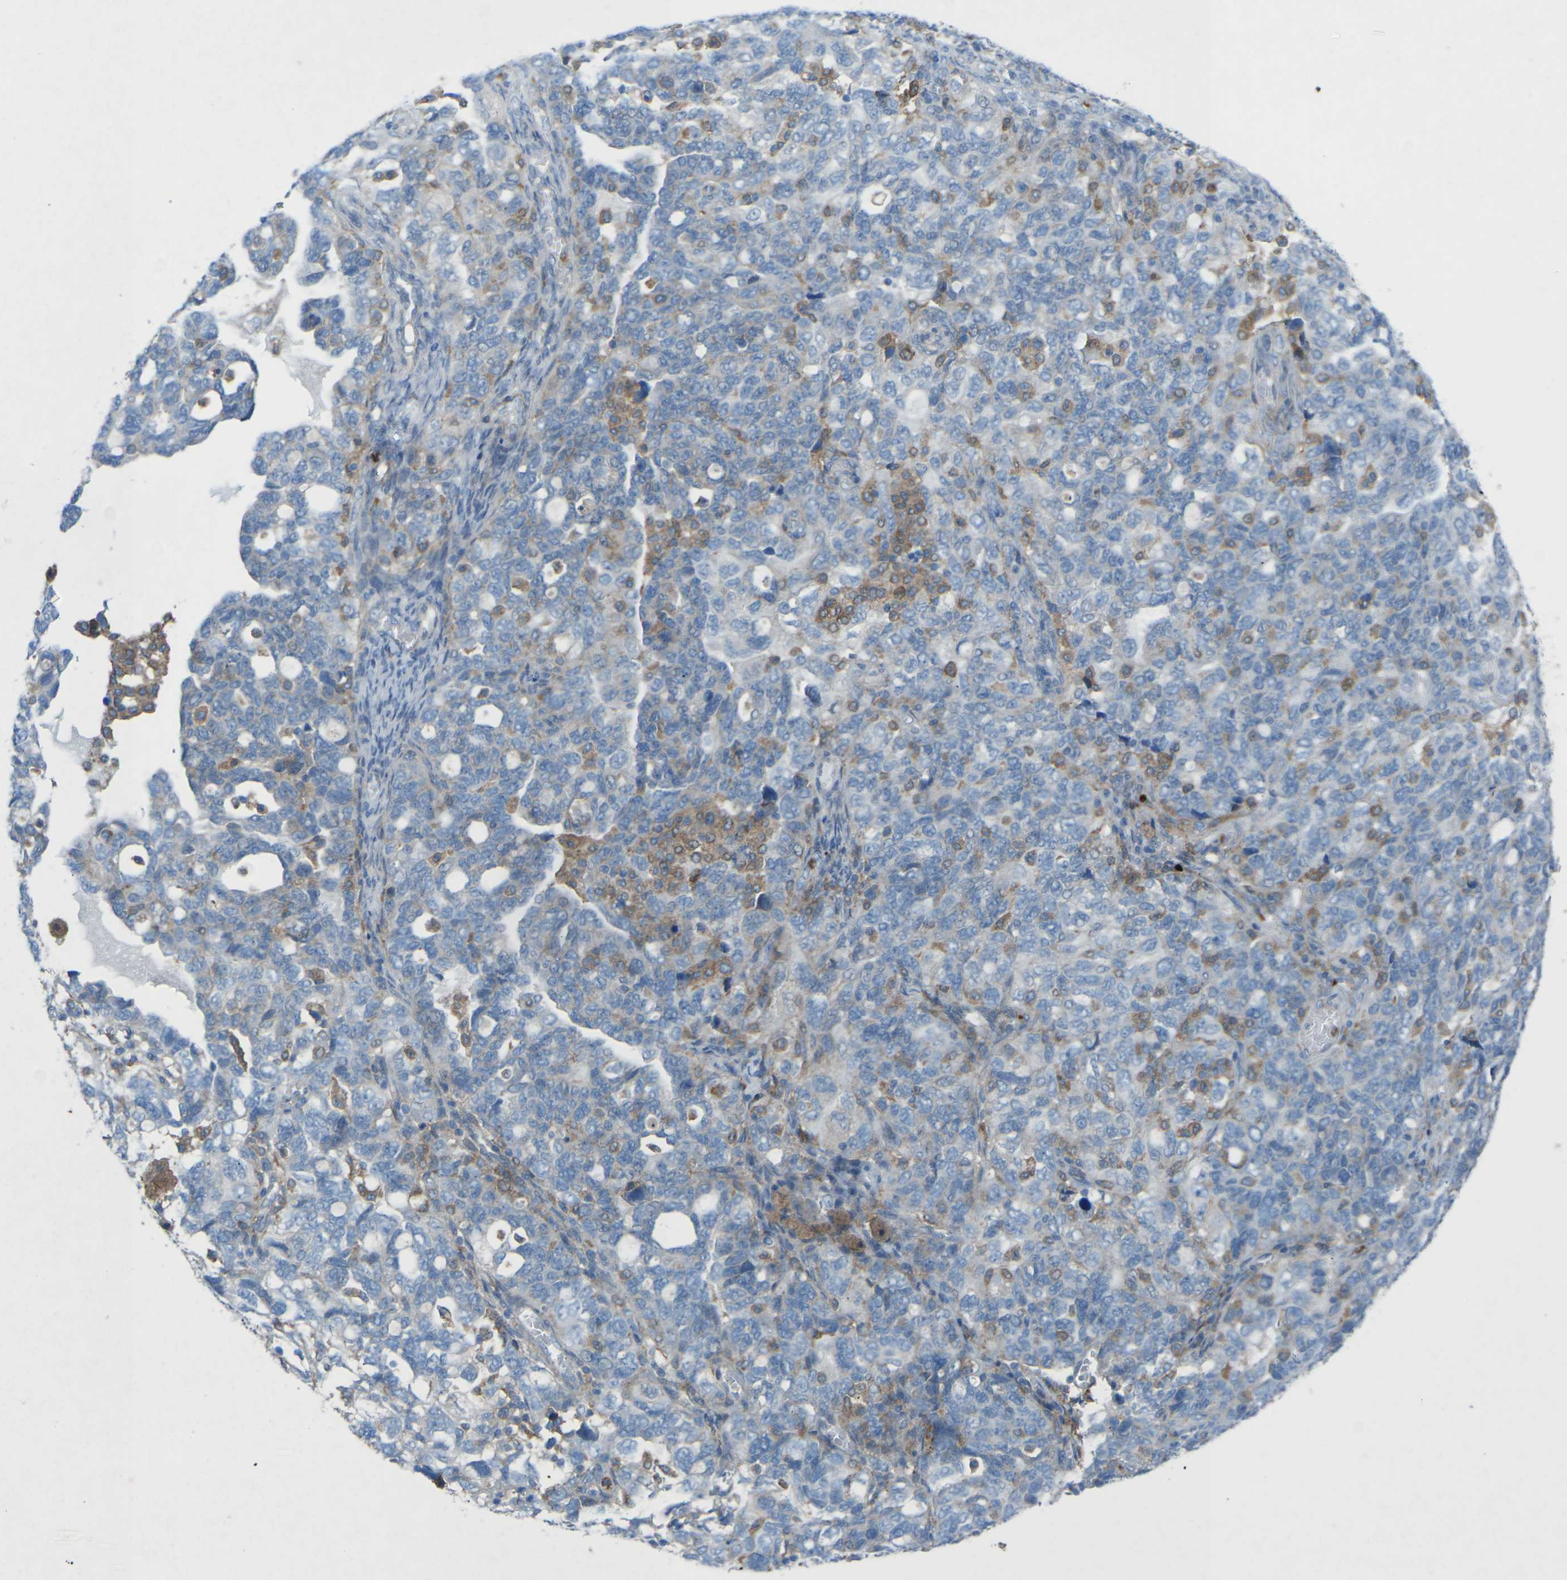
{"staining": {"intensity": "negative", "quantity": "none", "location": "none"}, "tissue": "ovarian cancer", "cell_type": "Tumor cells", "image_type": "cancer", "snomed": [{"axis": "morphology", "description": "Carcinoma, NOS"}, {"axis": "morphology", "description": "Cystadenocarcinoma, serous, NOS"}, {"axis": "topography", "description": "Ovary"}], "caption": "IHC histopathology image of human ovarian cancer (serous cystadenocarcinoma) stained for a protein (brown), which displays no positivity in tumor cells.", "gene": "STK11", "patient": {"sex": "female", "age": 69}}